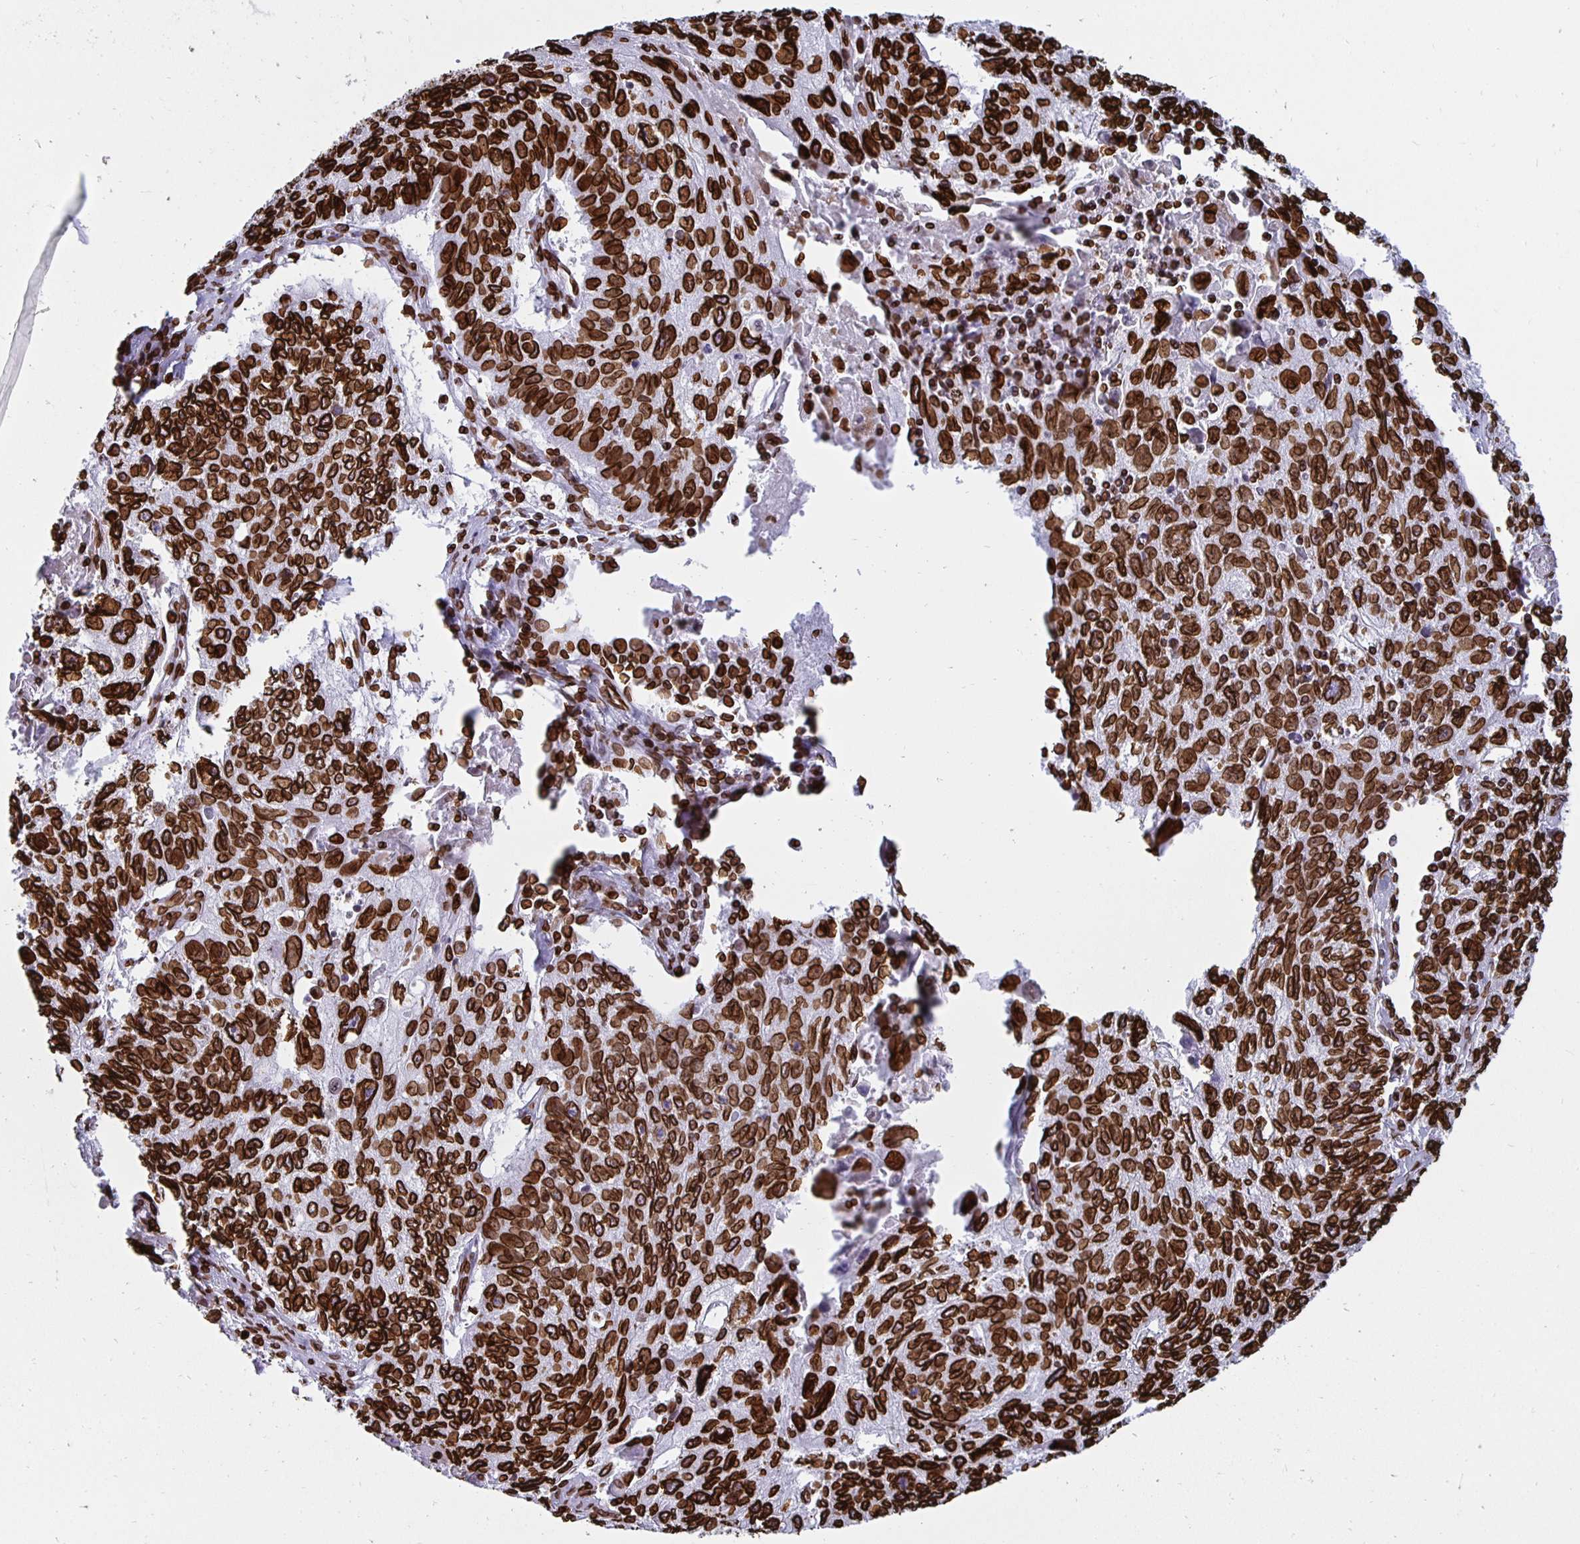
{"staining": {"intensity": "strong", "quantity": ">75%", "location": "cytoplasmic/membranous,nuclear"}, "tissue": "lung cancer", "cell_type": "Tumor cells", "image_type": "cancer", "snomed": [{"axis": "morphology", "description": "Normal morphology"}, {"axis": "morphology", "description": "Aneuploidy"}, {"axis": "morphology", "description": "Squamous cell carcinoma, NOS"}, {"axis": "topography", "description": "Lymph node"}, {"axis": "topography", "description": "Lung"}], "caption": "Protein expression analysis of human lung cancer (aneuploidy) reveals strong cytoplasmic/membranous and nuclear positivity in about >75% of tumor cells.", "gene": "LMNB1", "patient": {"sex": "female", "age": 76}}